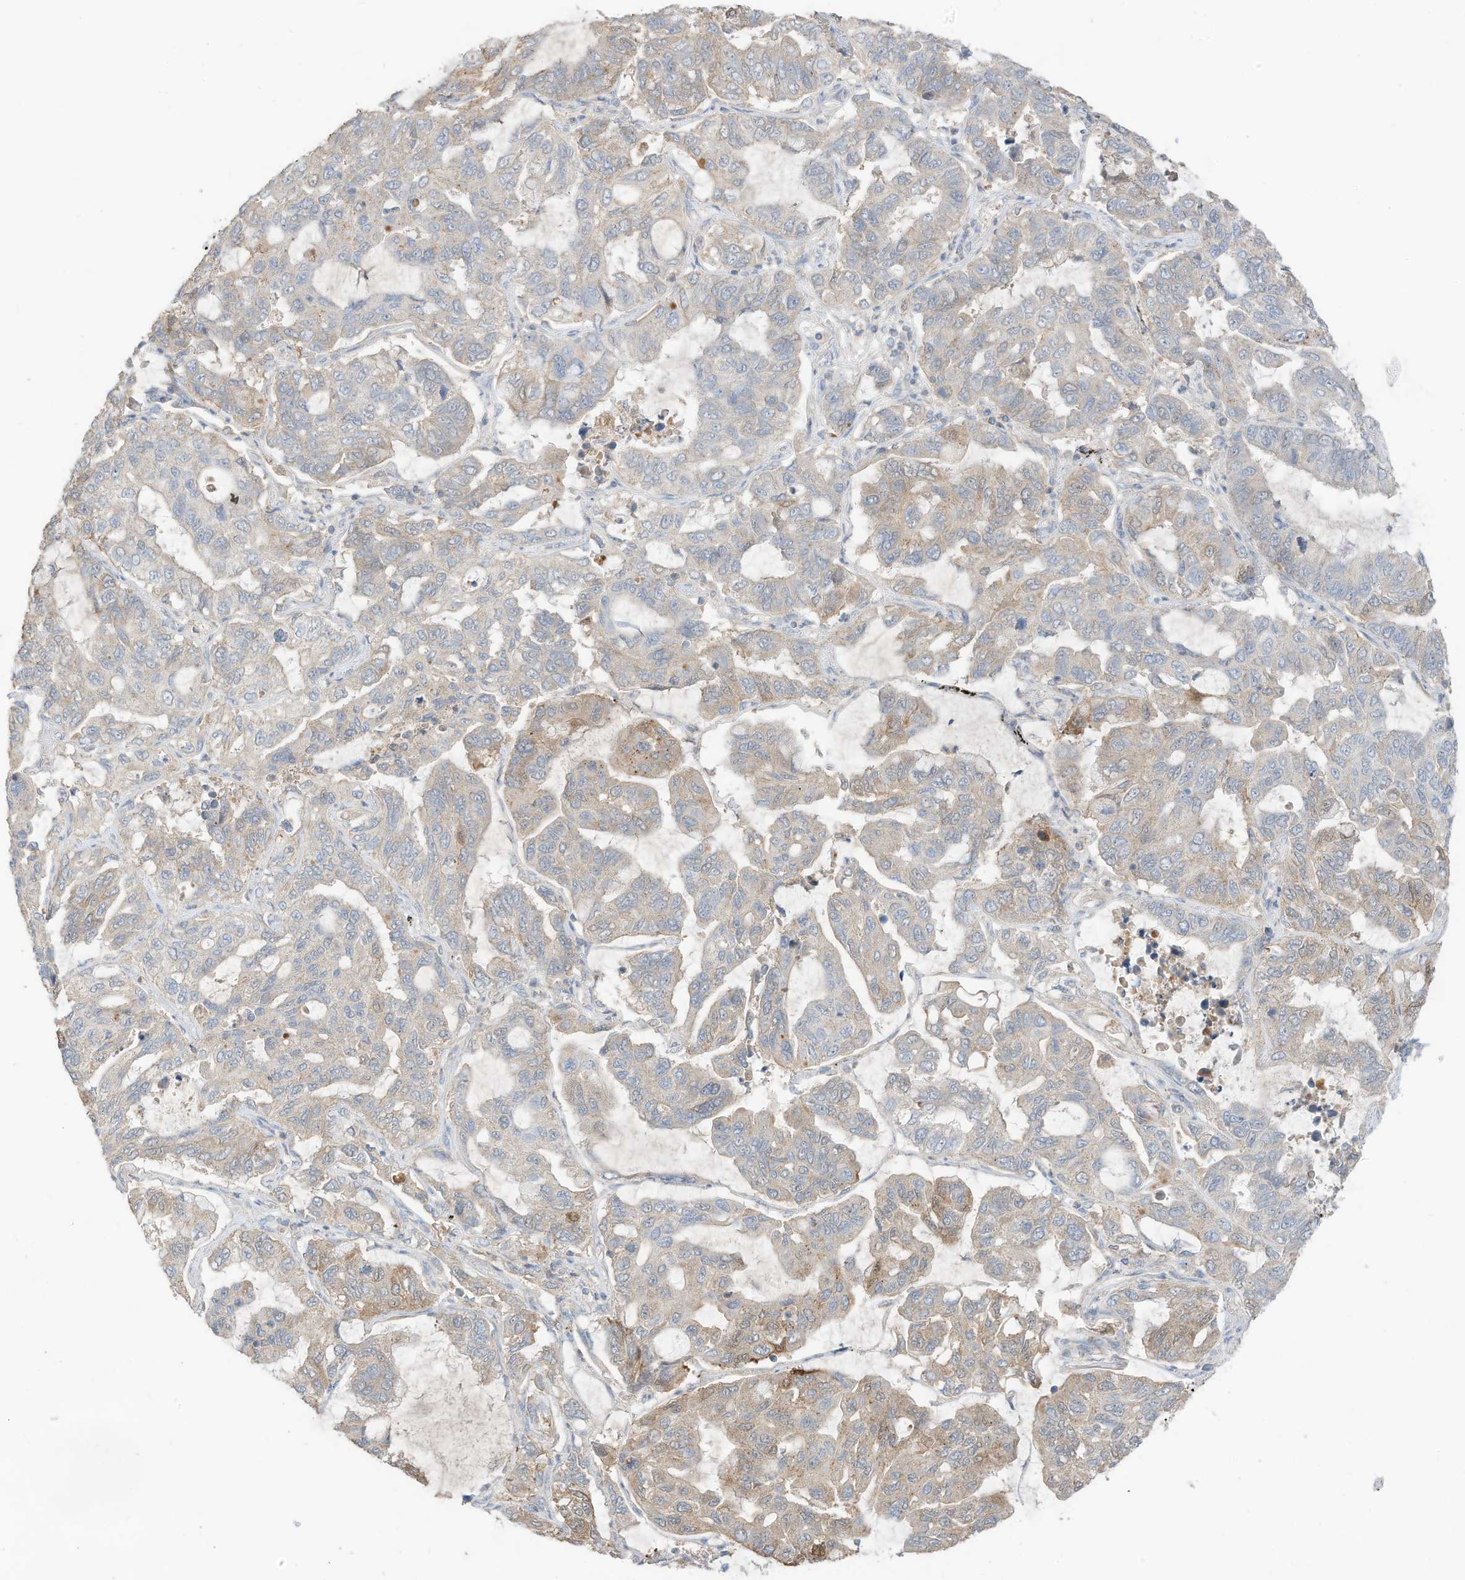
{"staining": {"intensity": "weak", "quantity": "<25%", "location": "cytoplasmic/membranous"}, "tissue": "lung cancer", "cell_type": "Tumor cells", "image_type": "cancer", "snomed": [{"axis": "morphology", "description": "Adenocarcinoma, NOS"}, {"axis": "topography", "description": "Lung"}], "caption": "IHC of human lung cancer displays no positivity in tumor cells. (Stains: DAB (3,3'-diaminobenzidine) immunohistochemistry with hematoxylin counter stain, Microscopy: brightfield microscopy at high magnification).", "gene": "CAPN13", "patient": {"sex": "male", "age": 64}}